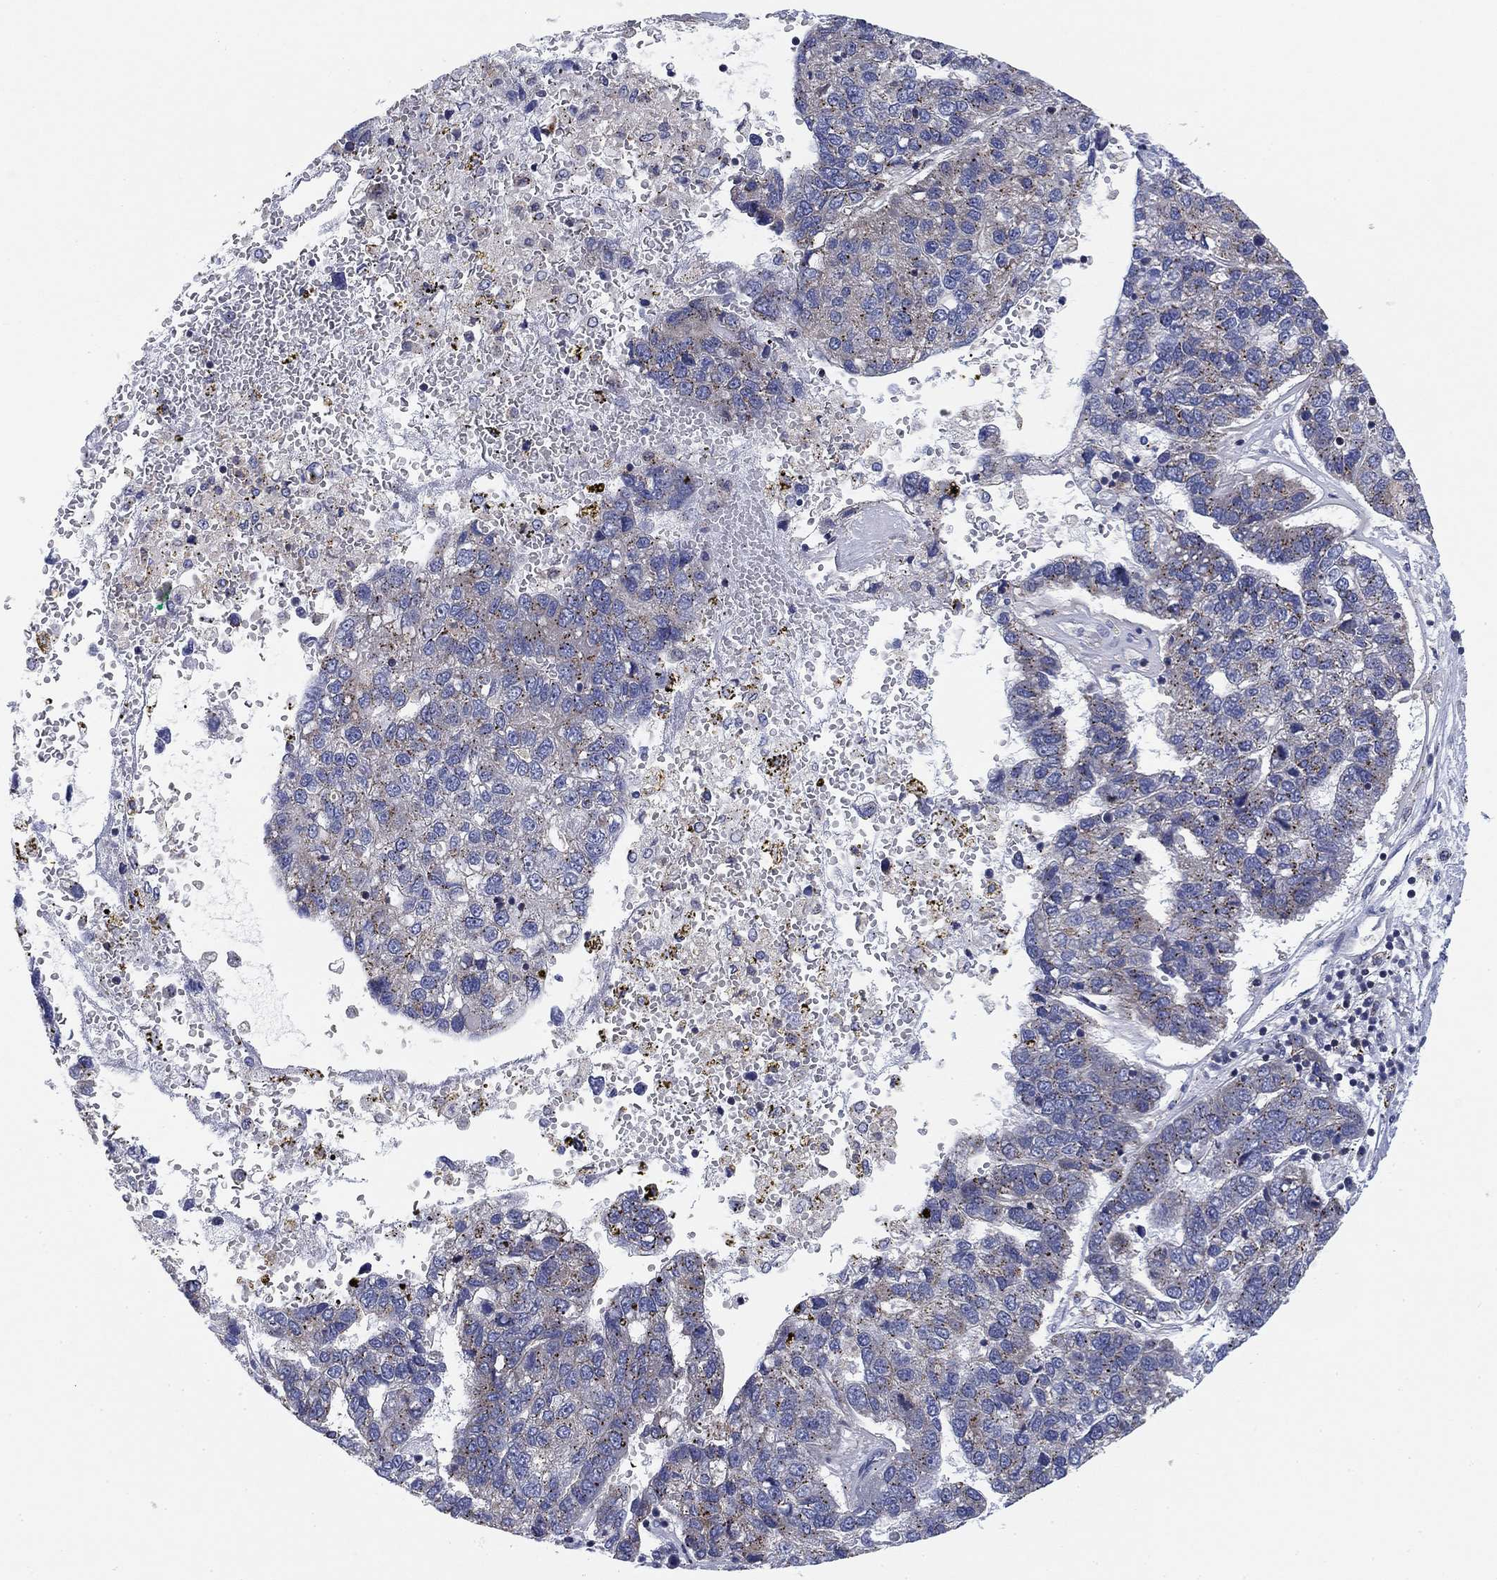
{"staining": {"intensity": "weak", "quantity": "<25%", "location": "cytoplasmic/membranous"}, "tissue": "pancreatic cancer", "cell_type": "Tumor cells", "image_type": "cancer", "snomed": [{"axis": "morphology", "description": "Adenocarcinoma, NOS"}, {"axis": "topography", "description": "Pancreas"}], "caption": "Tumor cells show no significant positivity in pancreatic adenocarcinoma.", "gene": "NACAD", "patient": {"sex": "female", "age": 61}}